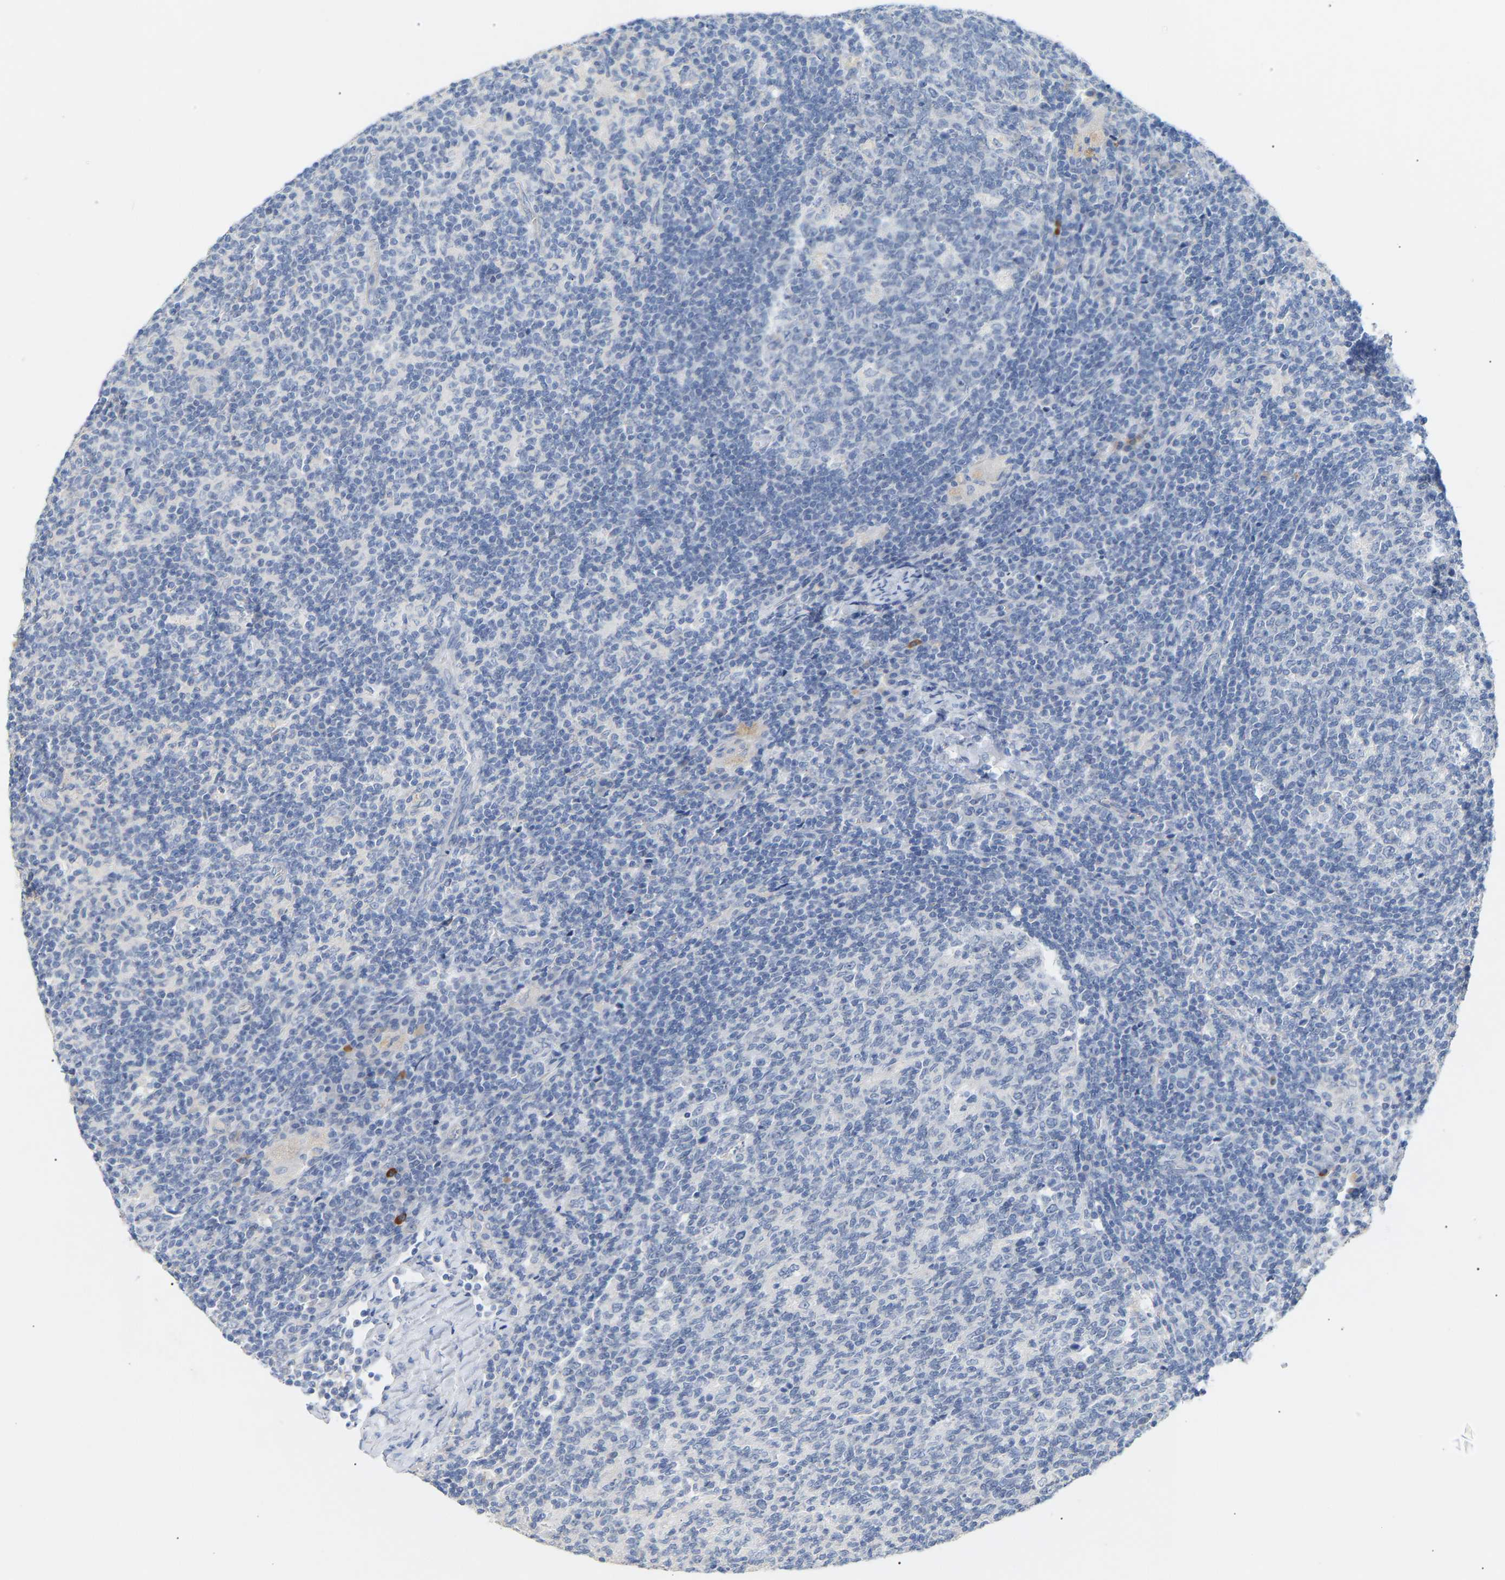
{"staining": {"intensity": "negative", "quantity": "none", "location": "none"}, "tissue": "lymph node", "cell_type": "Germinal center cells", "image_type": "normal", "snomed": [{"axis": "morphology", "description": "Normal tissue, NOS"}, {"axis": "morphology", "description": "Inflammation, NOS"}, {"axis": "topography", "description": "Lymph node"}], "caption": "Immunohistochemical staining of unremarkable lymph node demonstrates no significant positivity in germinal center cells.", "gene": "PEX1", "patient": {"sex": "male", "age": 55}}